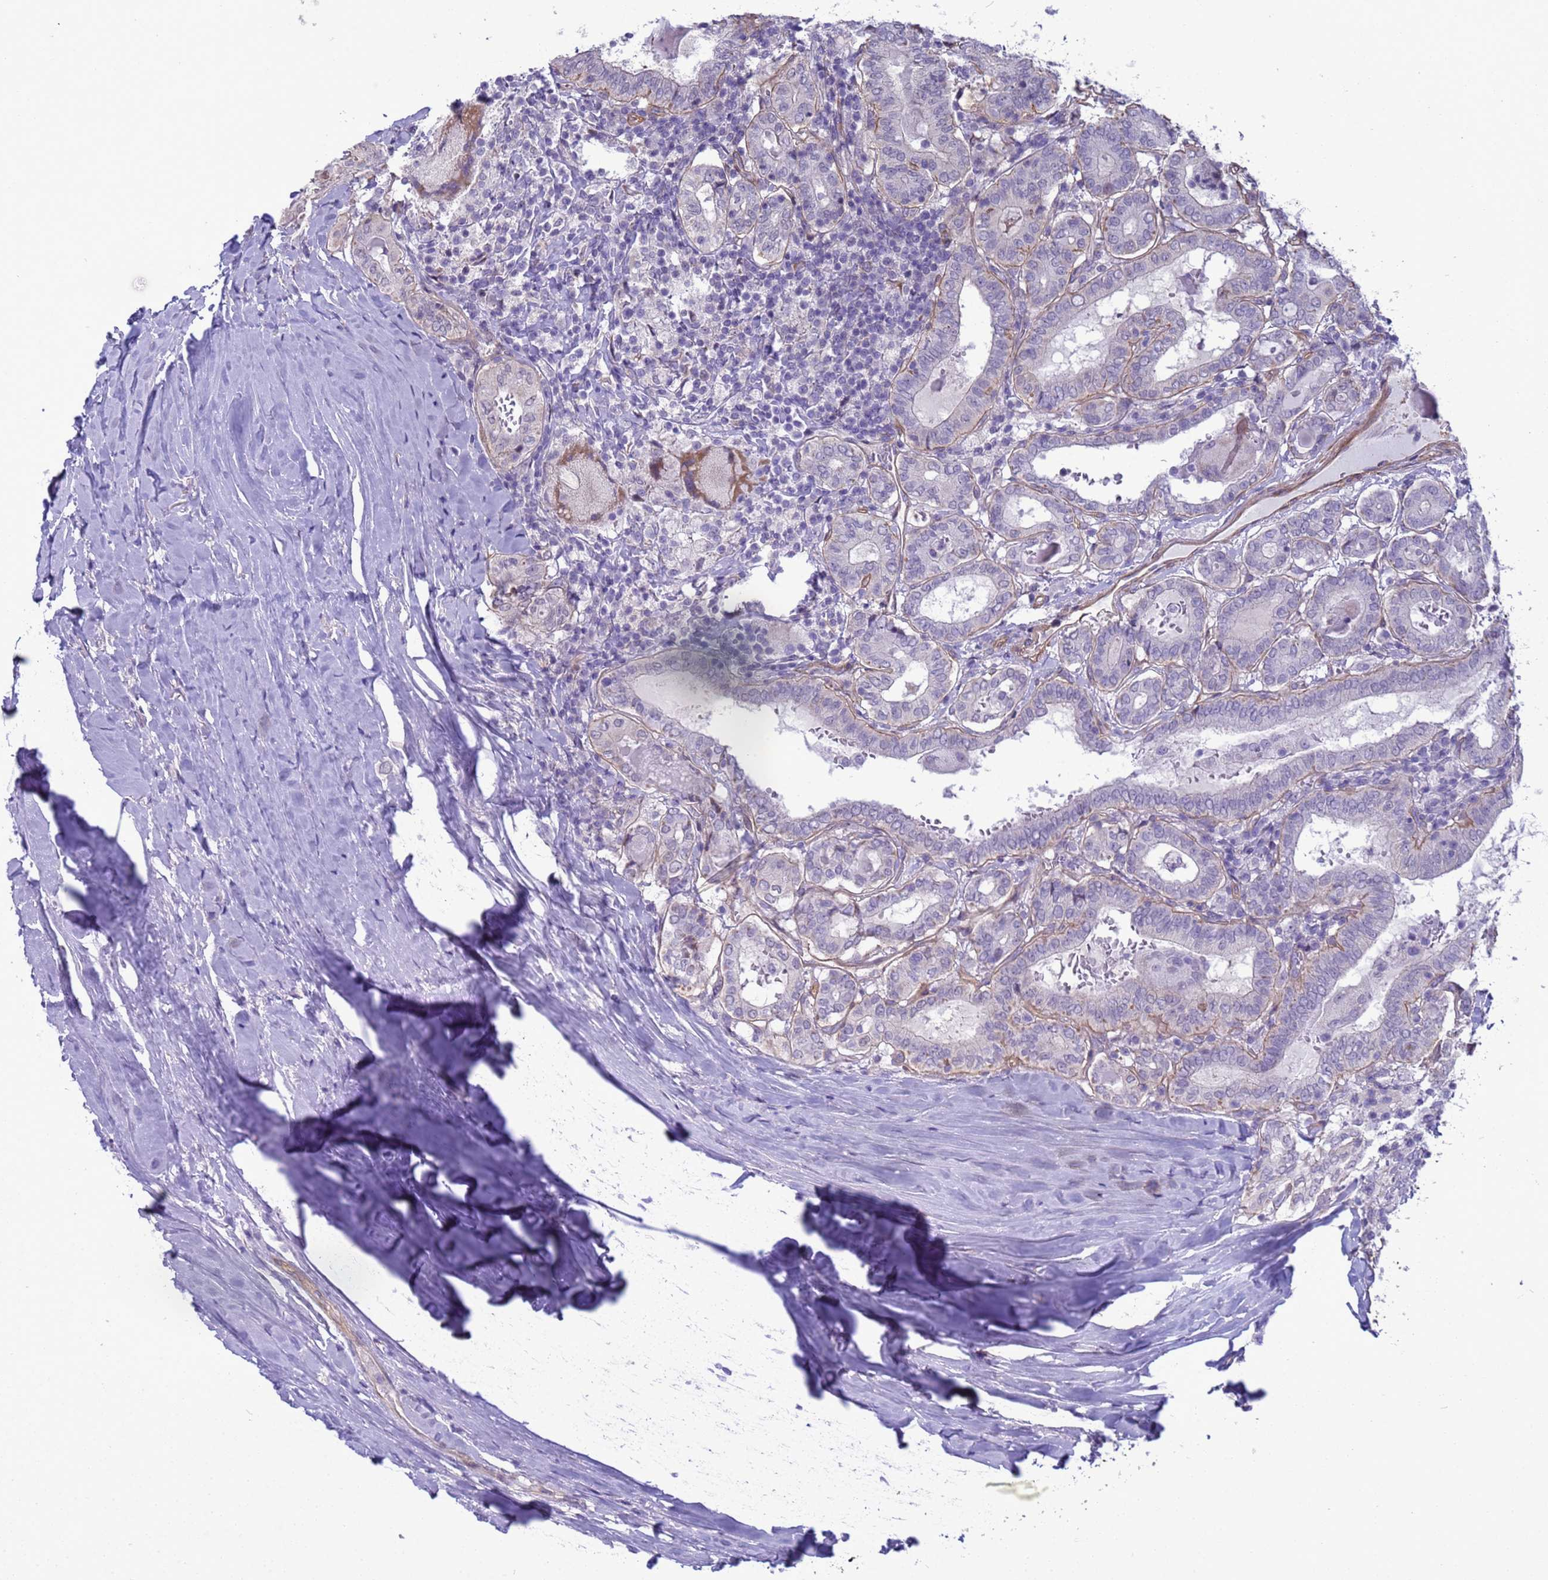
{"staining": {"intensity": "negative", "quantity": "none", "location": "none"}, "tissue": "thyroid cancer", "cell_type": "Tumor cells", "image_type": "cancer", "snomed": [{"axis": "morphology", "description": "Papillary adenocarcinoma, NOS"}, {"axis": "topography", "description": "Thyroid gland"}], "caption": "A histopathology image of thyroid cancer stained for a protein exhibits no brown staining in tumor cells.", "gene": "ITGB4", "patient": {"sex": "female", "age": 72}}